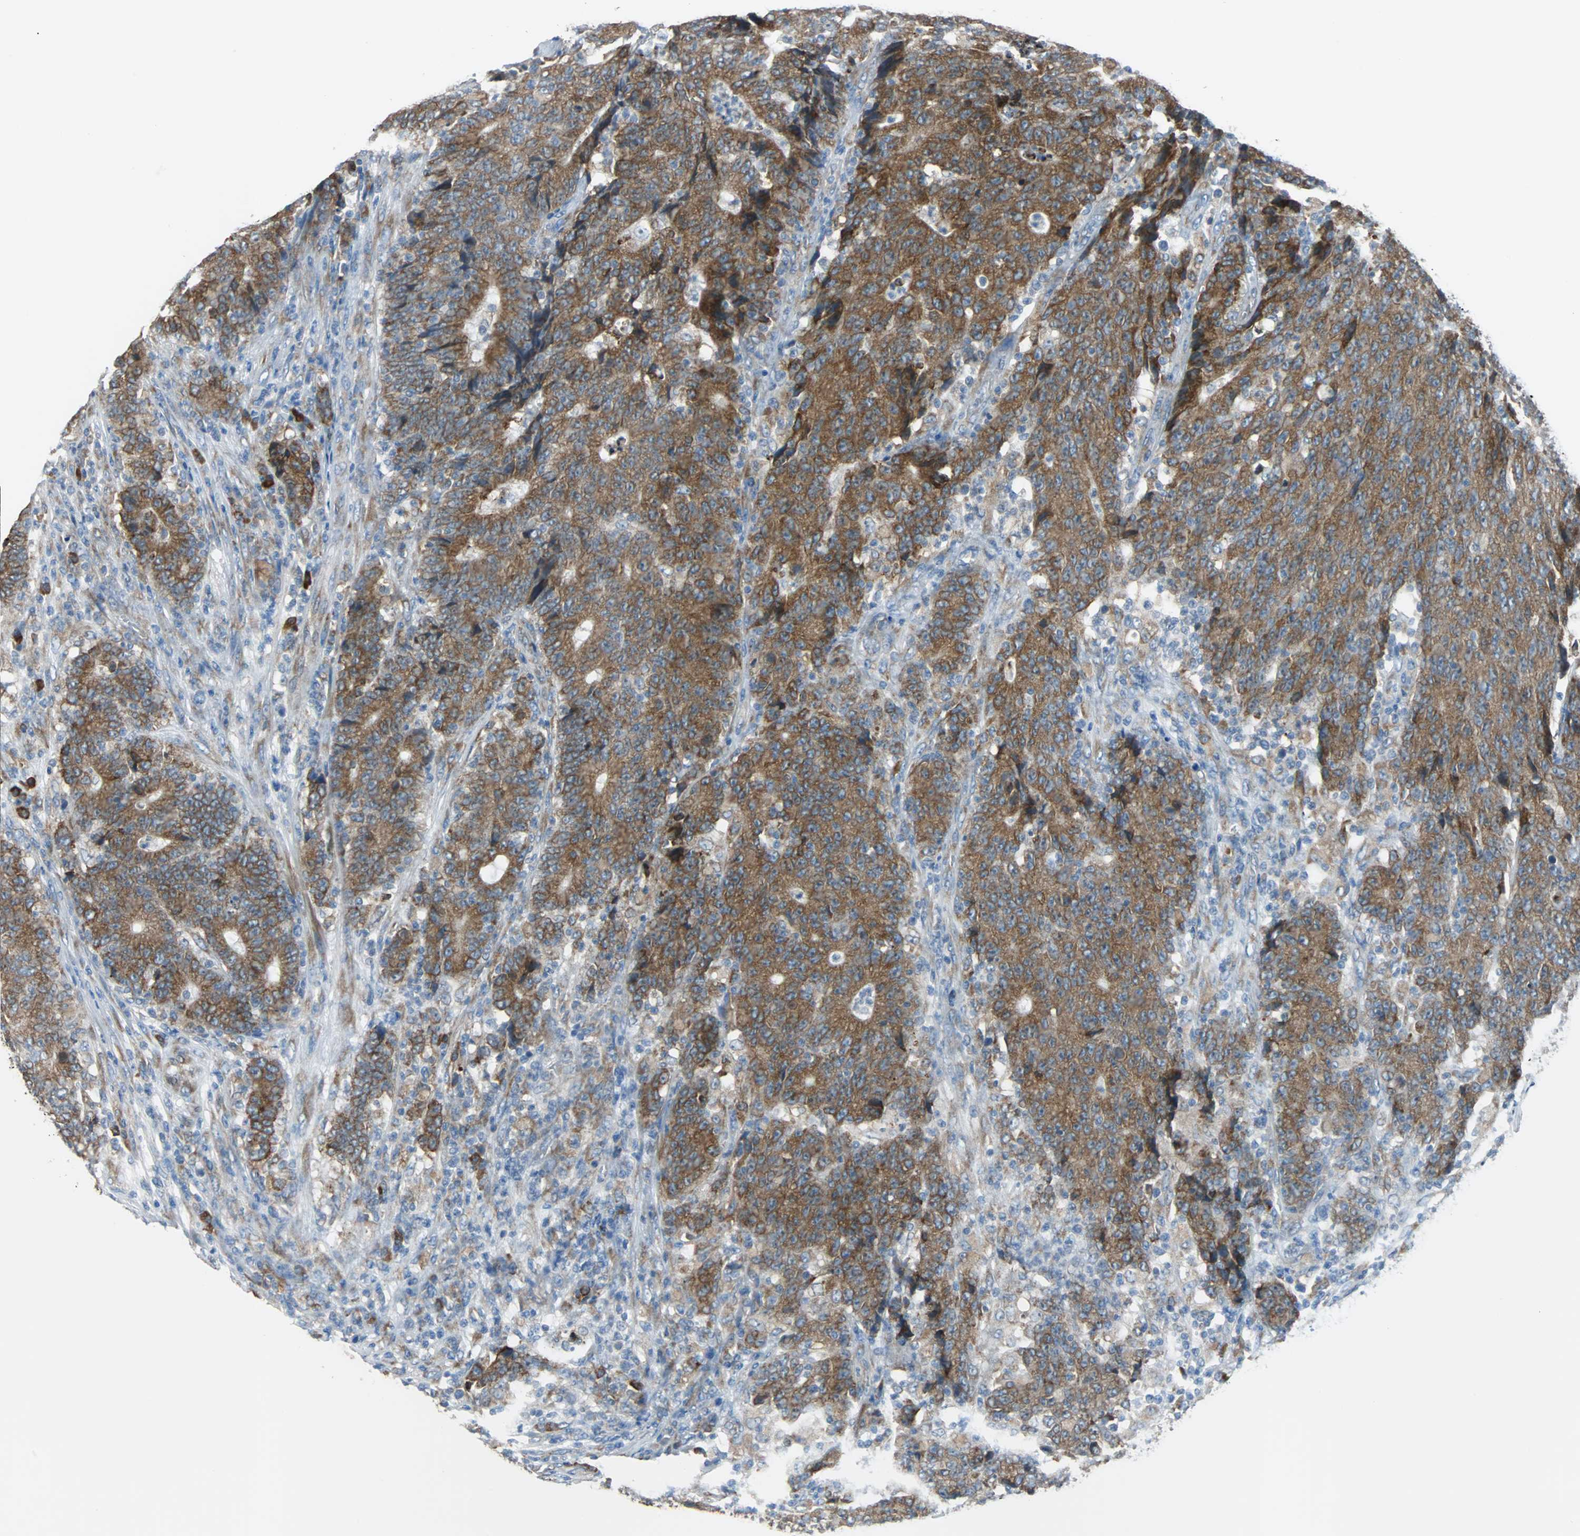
{"staining": {"intensity": "moderate", "quantity": ">75%", "location": "cytoplasmic/membranous"}, "tissue": "colorectal cancer", "cell_type": "Tumor cells", "image_type": "cancer", "snomed": [{"axis": "morphology", "description": "Normal tissue, NOS"}, {"axis": "morphology", "description": "Adenocarcinoma, NOS"}, {"axis": "topography", "description": "Colon"}], "caption": "The image shows immunohistochemical staining of colorectal cancer. There is moderate cytoplasmic/membranous staining is present in about >75% of tumor cells.", "gene": "PDIA4", "patient": {"sex": "female", "age": 75}}